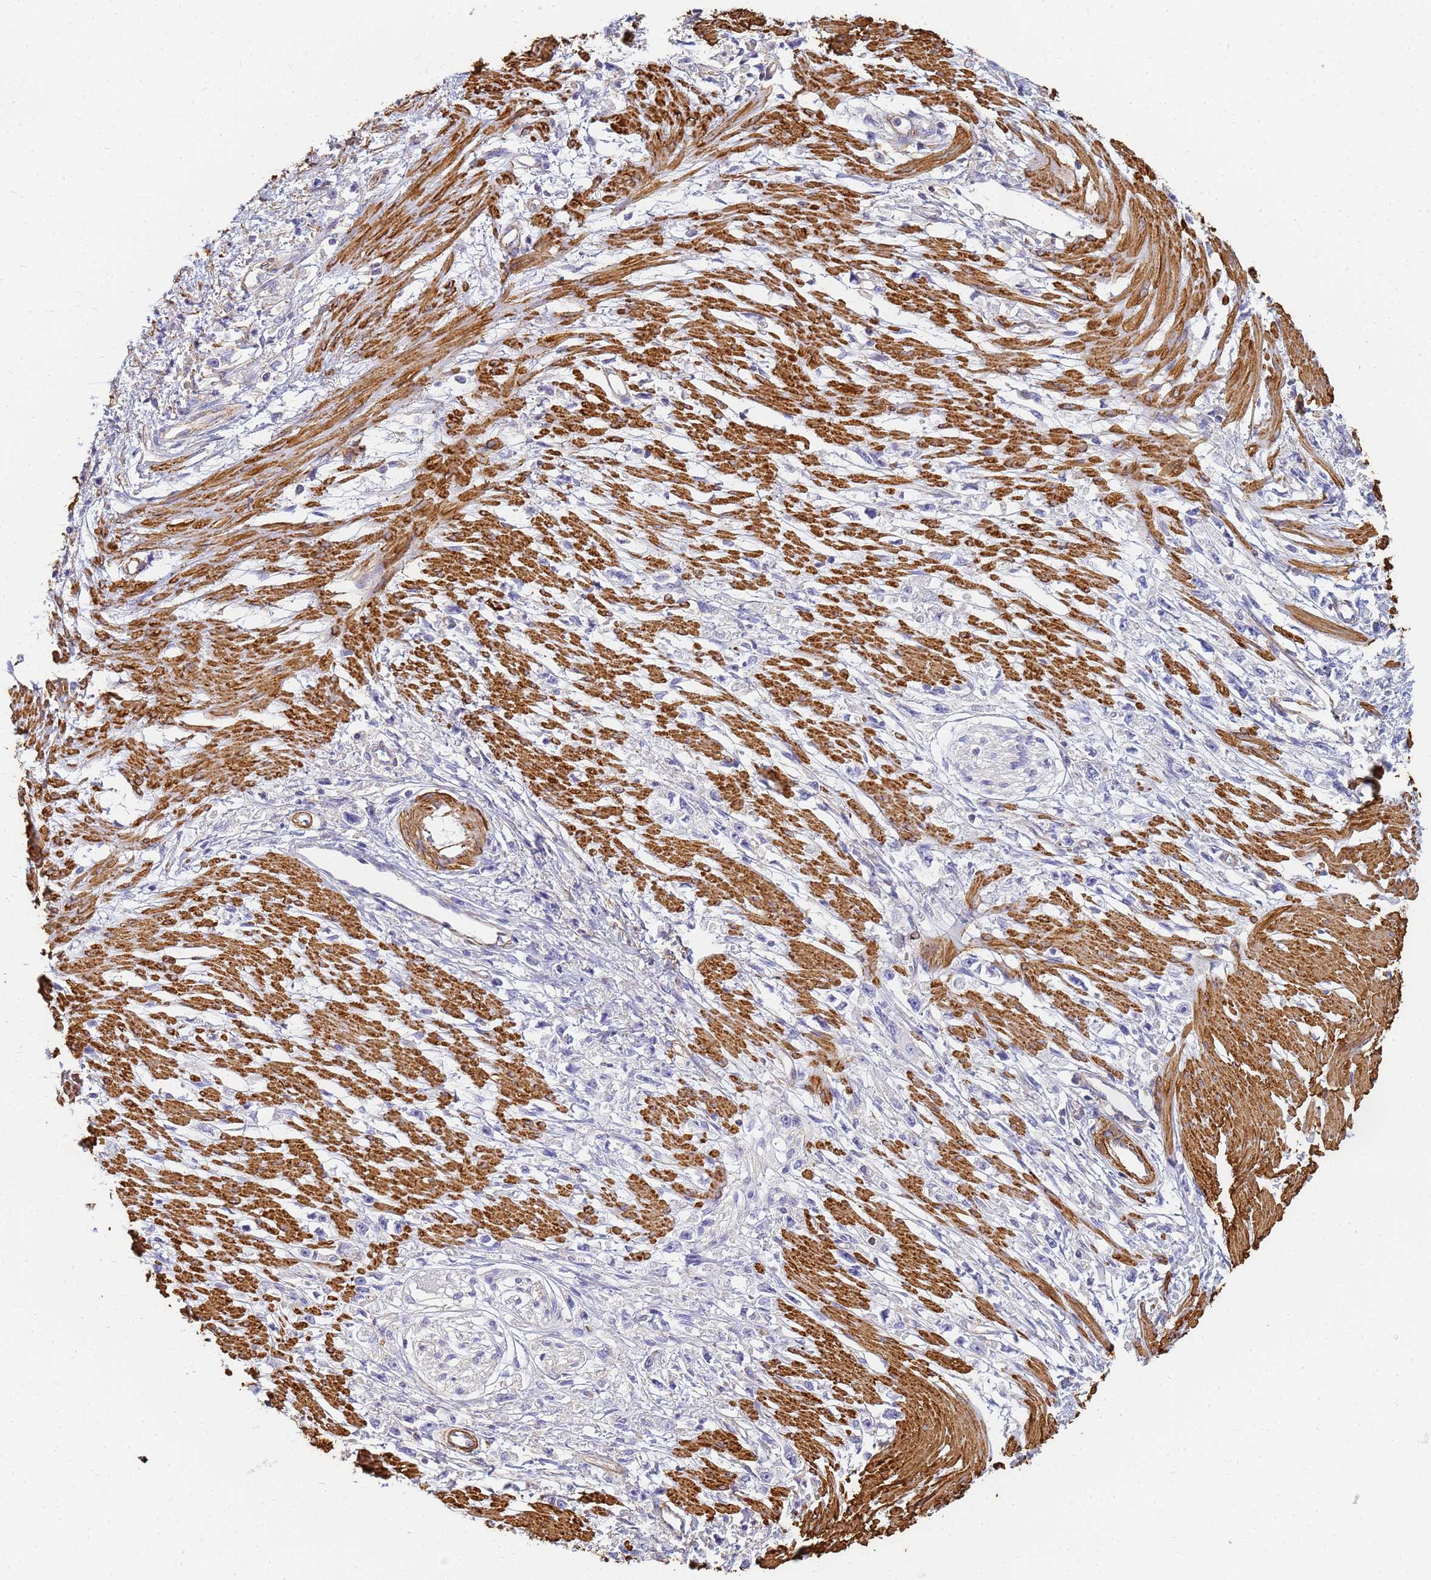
{"staining": {"intensity": "negative", "quantity": "none", "location": "none"}, "tissue": "stomach cancer", "cell_type": "Tumor cells", "image_type": "cancer", "snomed": [{"axis": "morphology", "description": "Adenocarcinoma, NOS"}, {"axis": "topography", "description": "Stomach"}], "caption": "A micrograph of adenocarcinoma (stomach) stained for a protein displays no brown staining in tumor cells. (Brightfield microscopy of DAB immunohistochemistry (IHC) at high magnification).", "gene": "TPM1", "patient": {"sex": "female", "age": 59}}